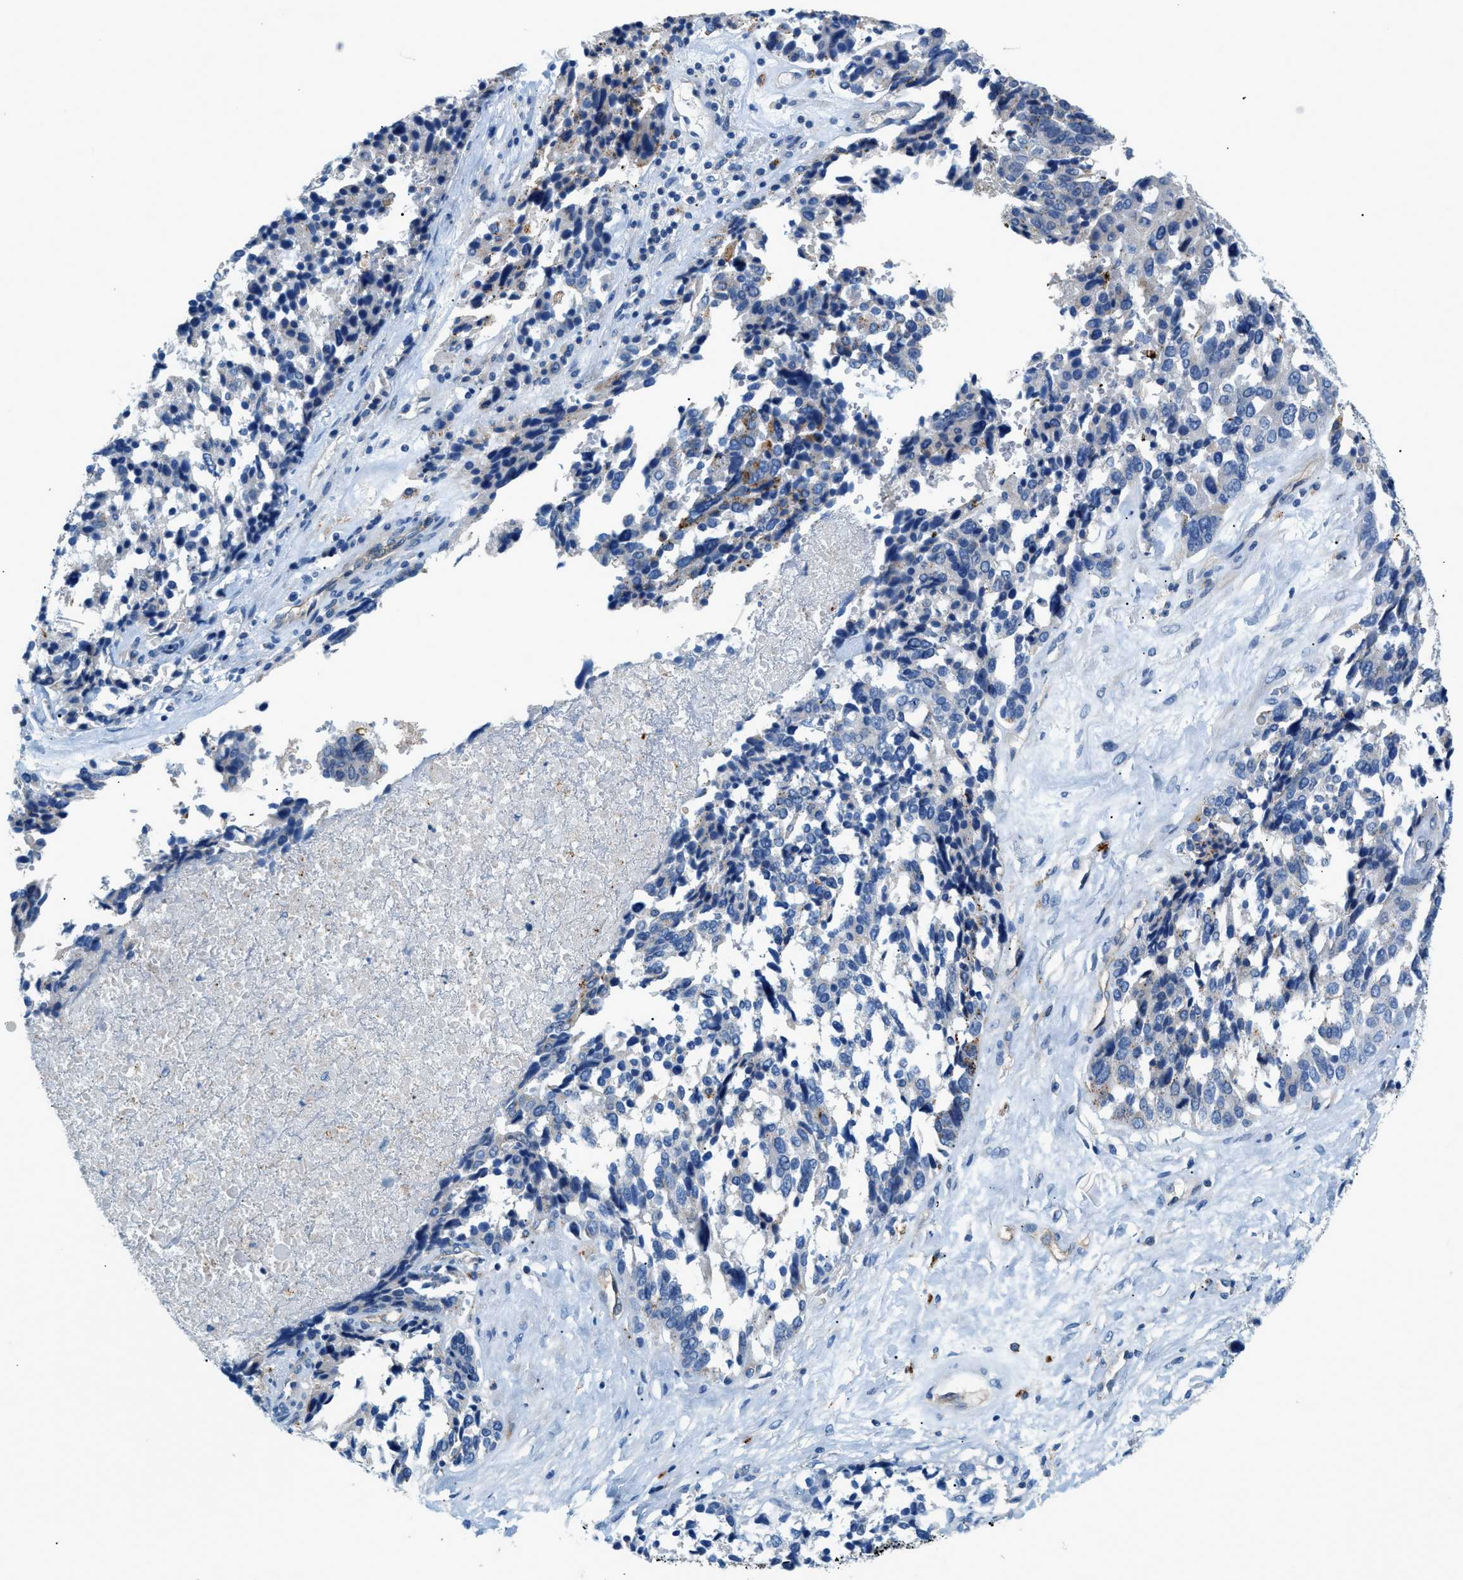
{"staining": {"intensity": "negative", "quantity": "none", "location": "none"}, "tissue": "ovarian cancer", "cell_type": "Tumor cells", "image_type": "cancer", "snomed": [{"axis": "morphology", "description": "Cystadenocarcinoma, serous, NOS"}, {"axis": "topography", "description": "Ovary"}], "caption": "Histopathology image shows no protein expression in tumor cells of ovarian cancer (serous cystadenocarcinoma) tissue.", "gene": "ORAI1", "patient": {"sex": "female", "age": 44}}